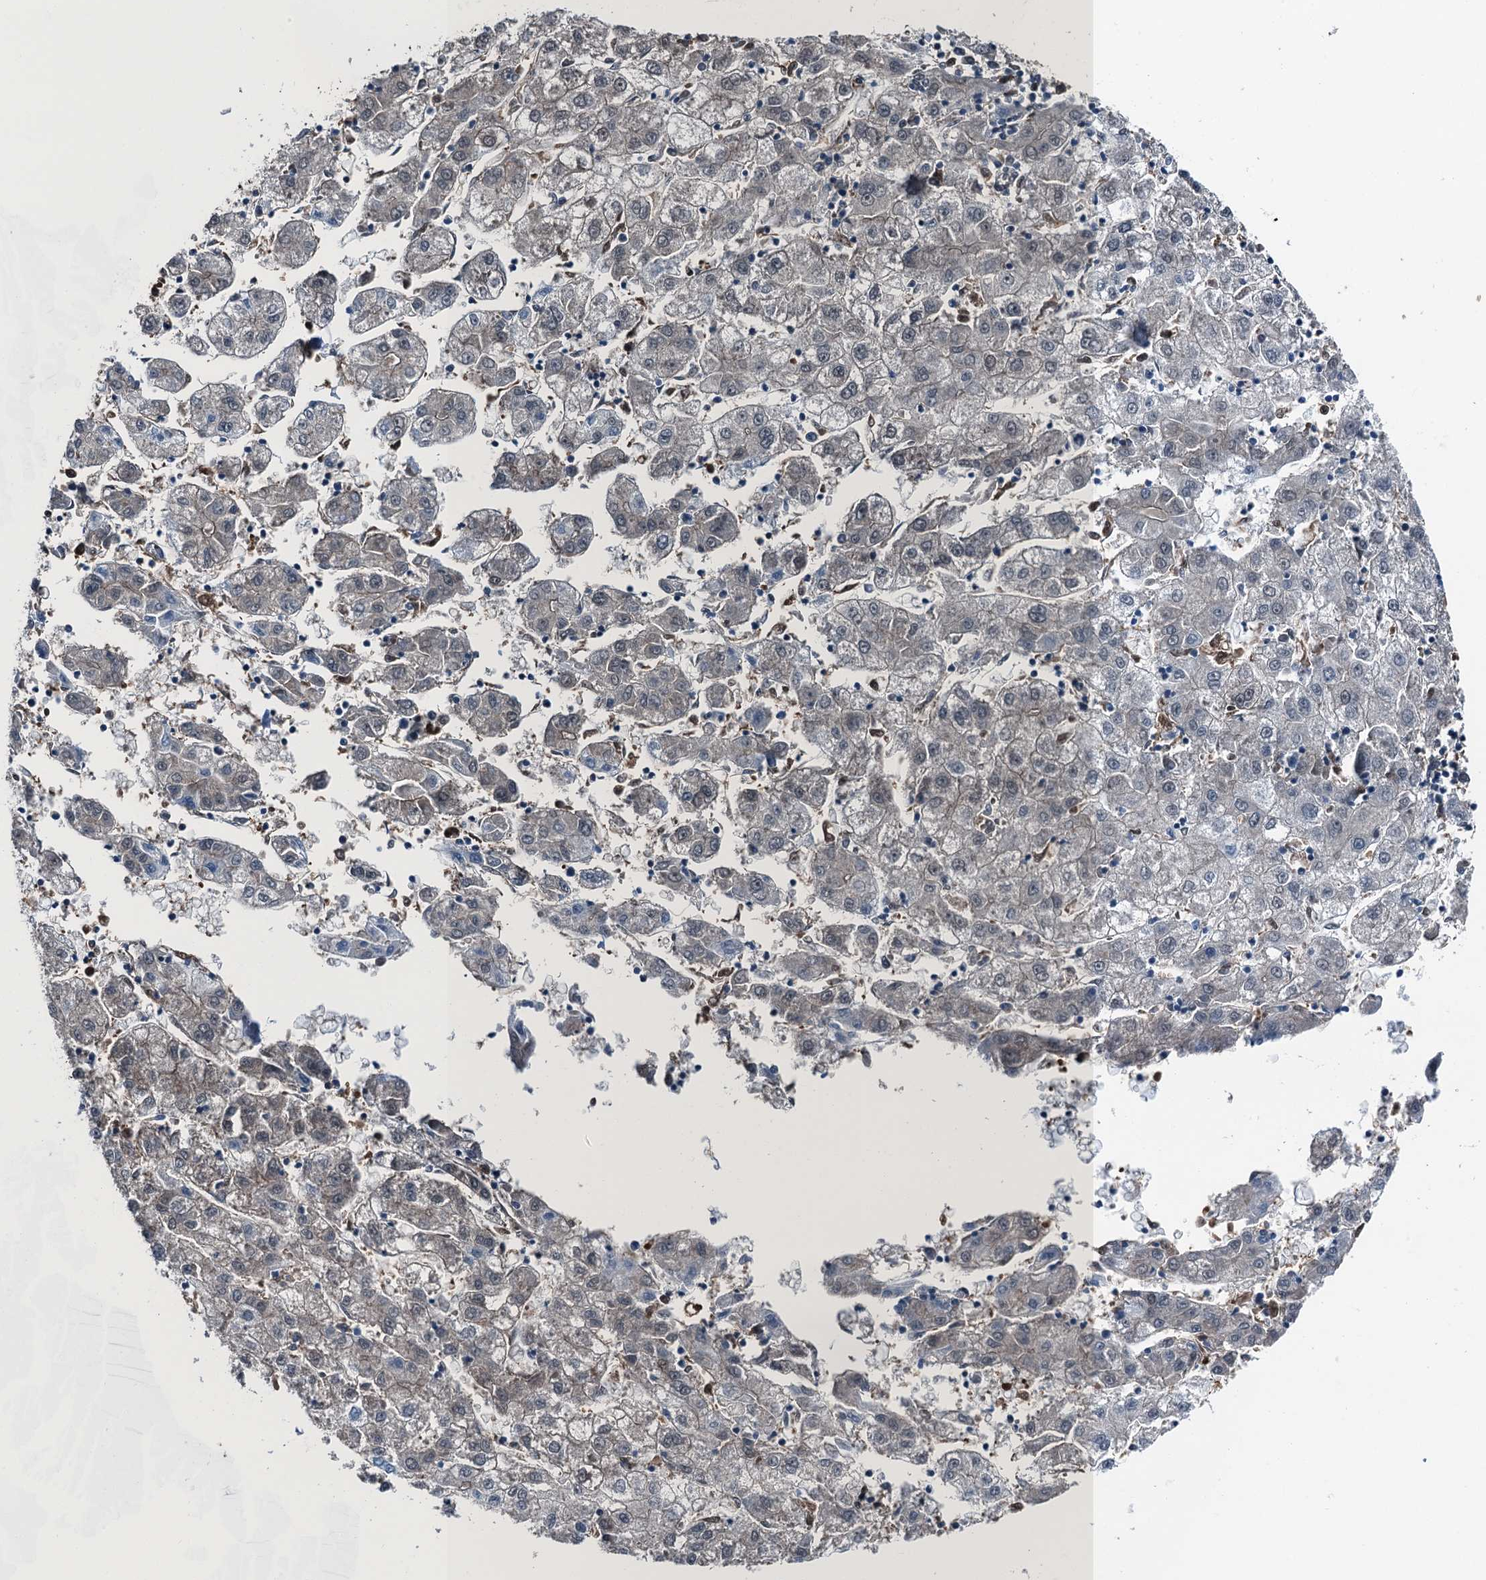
{"staining": {"intensity": "negative", "quantity": "none", "location": "none"}, "tissue": "liver cancer", "cell_type": "Tumor cells", "image_type": "cancer", "snomed": [{"axis": "morphology", "description": "Carcinoma, Hepatocellular, NOS"}, {"axis": "topography", "description": "Liver"}], "caption": "A high-resolution image shows IHC staining of hepatocellular carcinoma (liver), which shows no significant positivity in tumor cells.", "gene": "RNH1", "patient": {"sex": "male", "age": 72}}